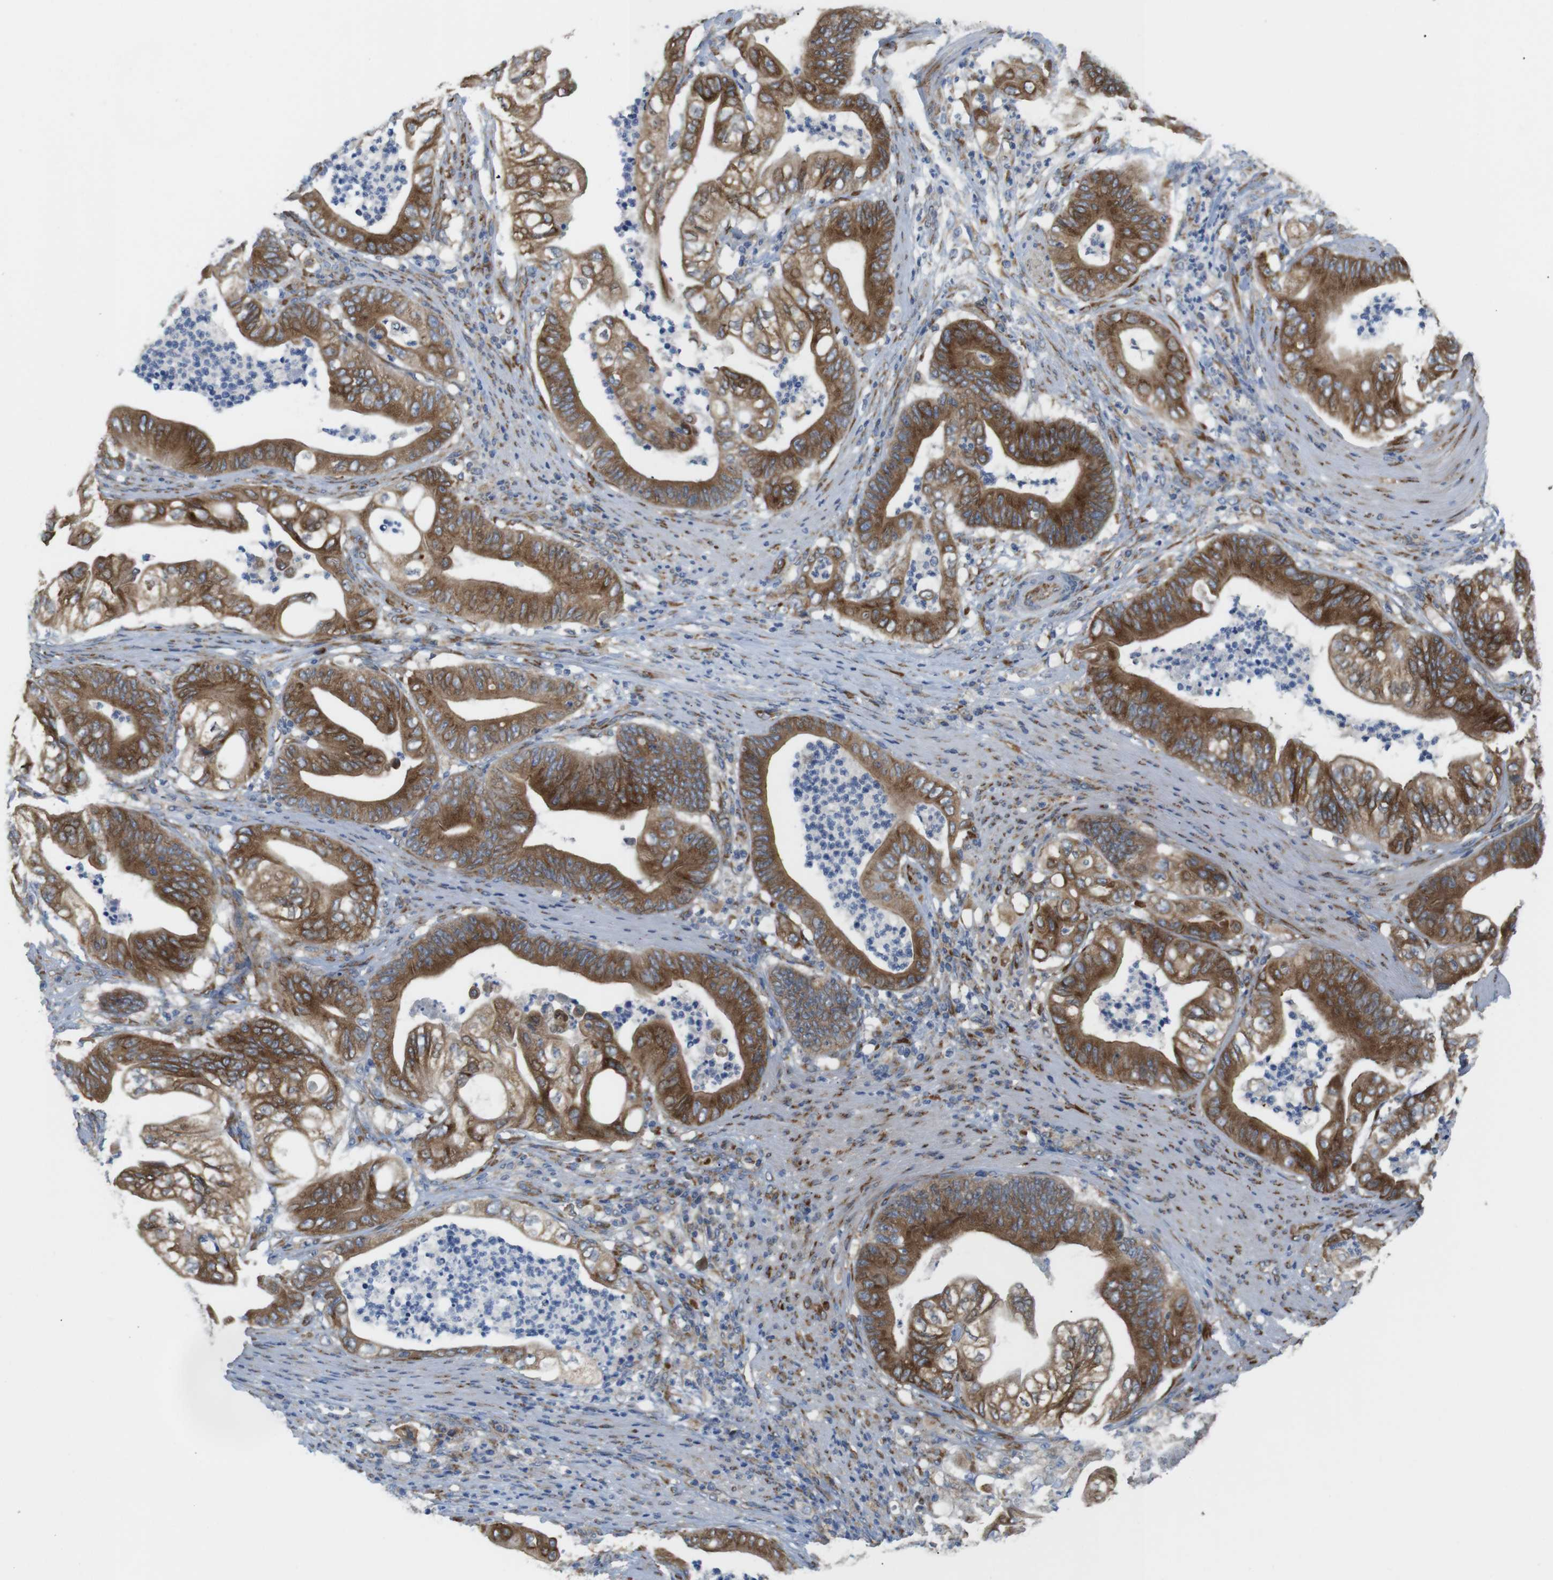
{"staining": {"intensity": "strong", "quantity": ">75%", "location": "cytoplasmic/membranous"}, "tissue": "stomach cancer", "cell_type": "Tumor cells", "image_type": "cancer", "snomed": [{"axis": "morphology", "description": "Adenocarcinoma, NOS"}, {"axis": "topography", "description": "Stomach"}], "caption": "A photomicrograph of adenocarcinoma (stomach) stained for a protein reveals strong cytoplasmic/membranous brown staining in tumor cells. Immunohistochemistry stains the protein in brown and the nuclei are stained blue.", "gene": "PCNX2", "patient": {"sex": "female", "age": 73}}